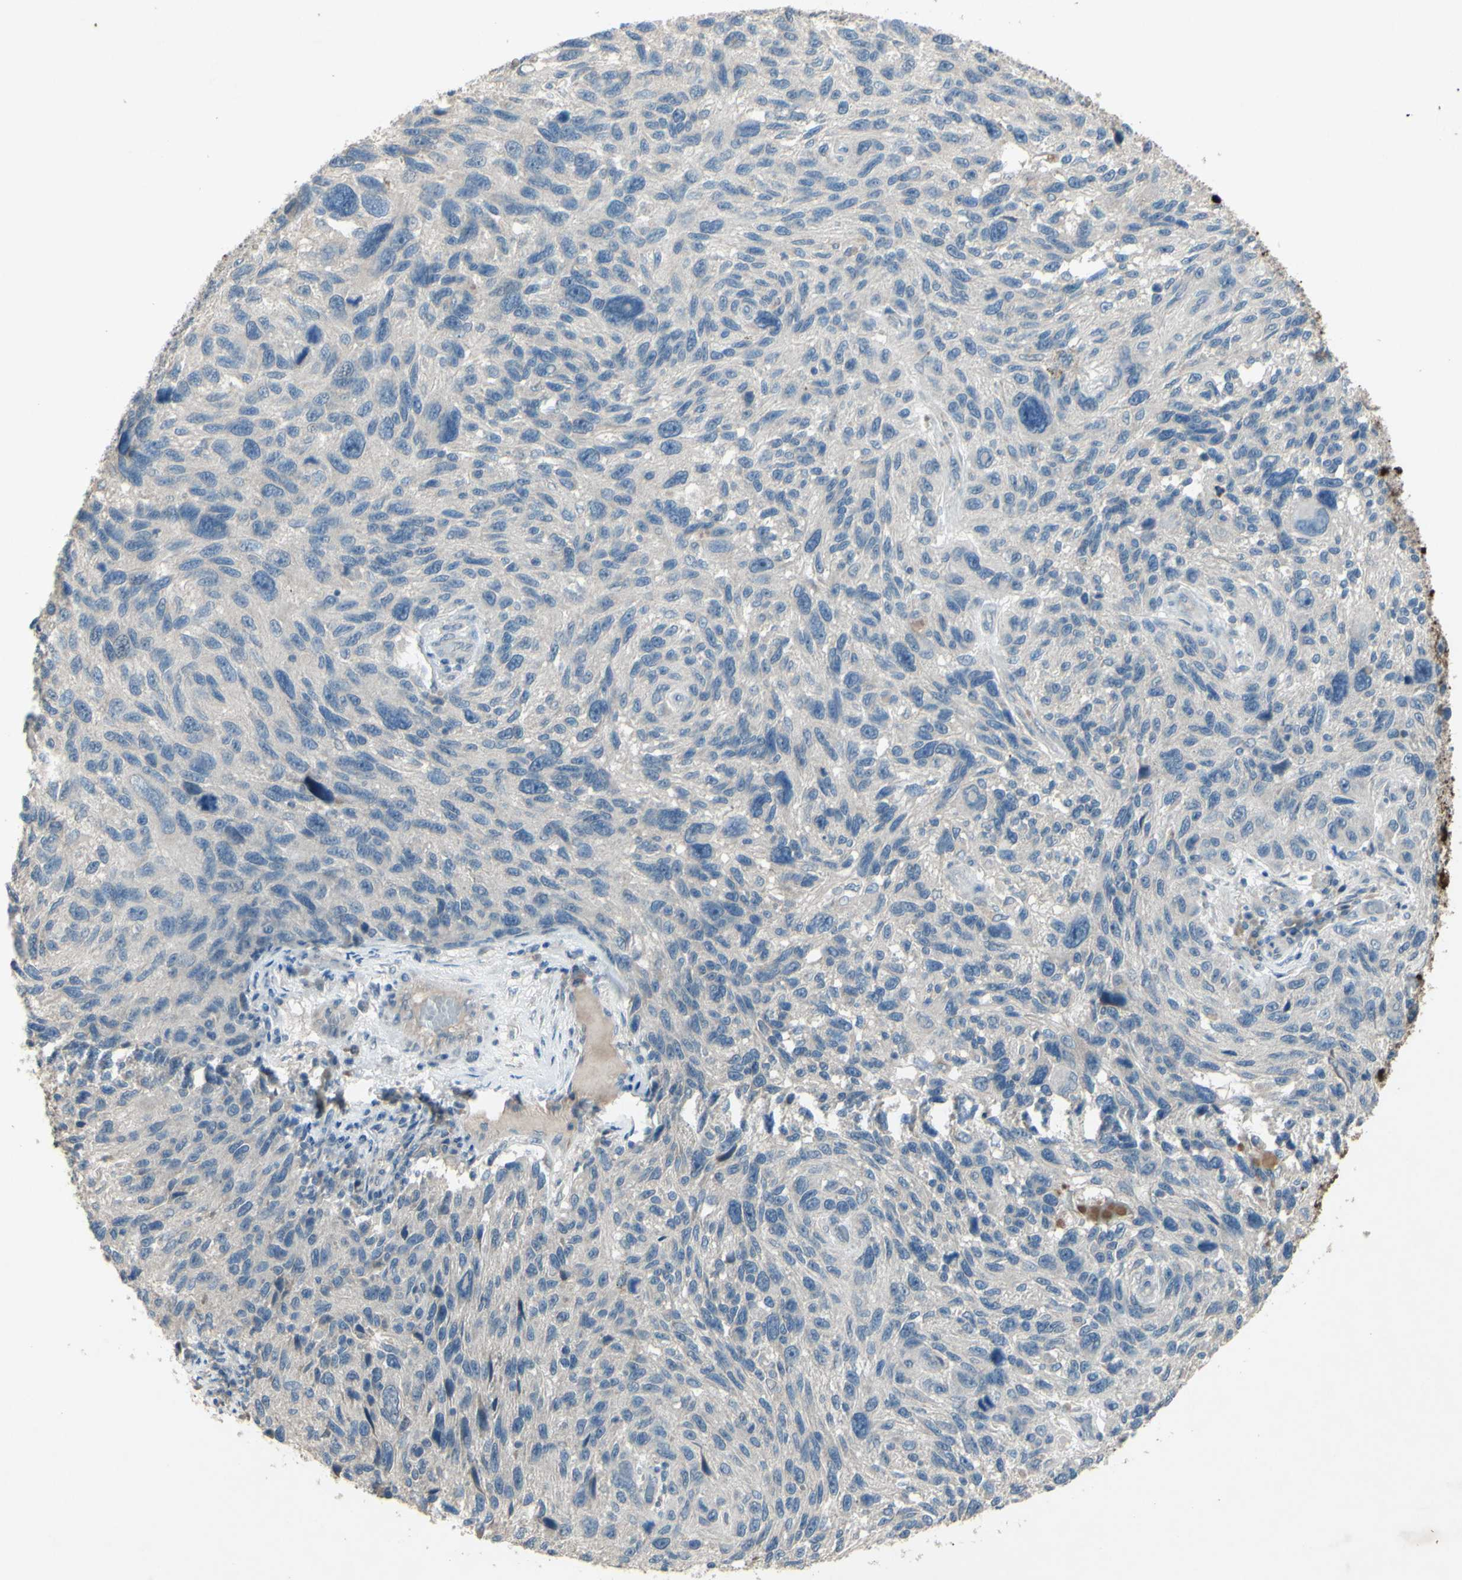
{"staining": {"intensity": "negative", "quantity": "none", "location": "none"}, "tissue": "melanoma", "cell_type": "Tumor cells", "image_type": "cancer", "snomed": [{"axis": "morphology", "description": "Malignant melanoma, NOS"}, {"axis": "topography", "description": "Skin"}], "caption": "Immunohistochemistry of human malignant melanoma reveals no expression in tumor cells.", "gene": "TIMM21", "patient": {"sex": "male", "age": 53}}